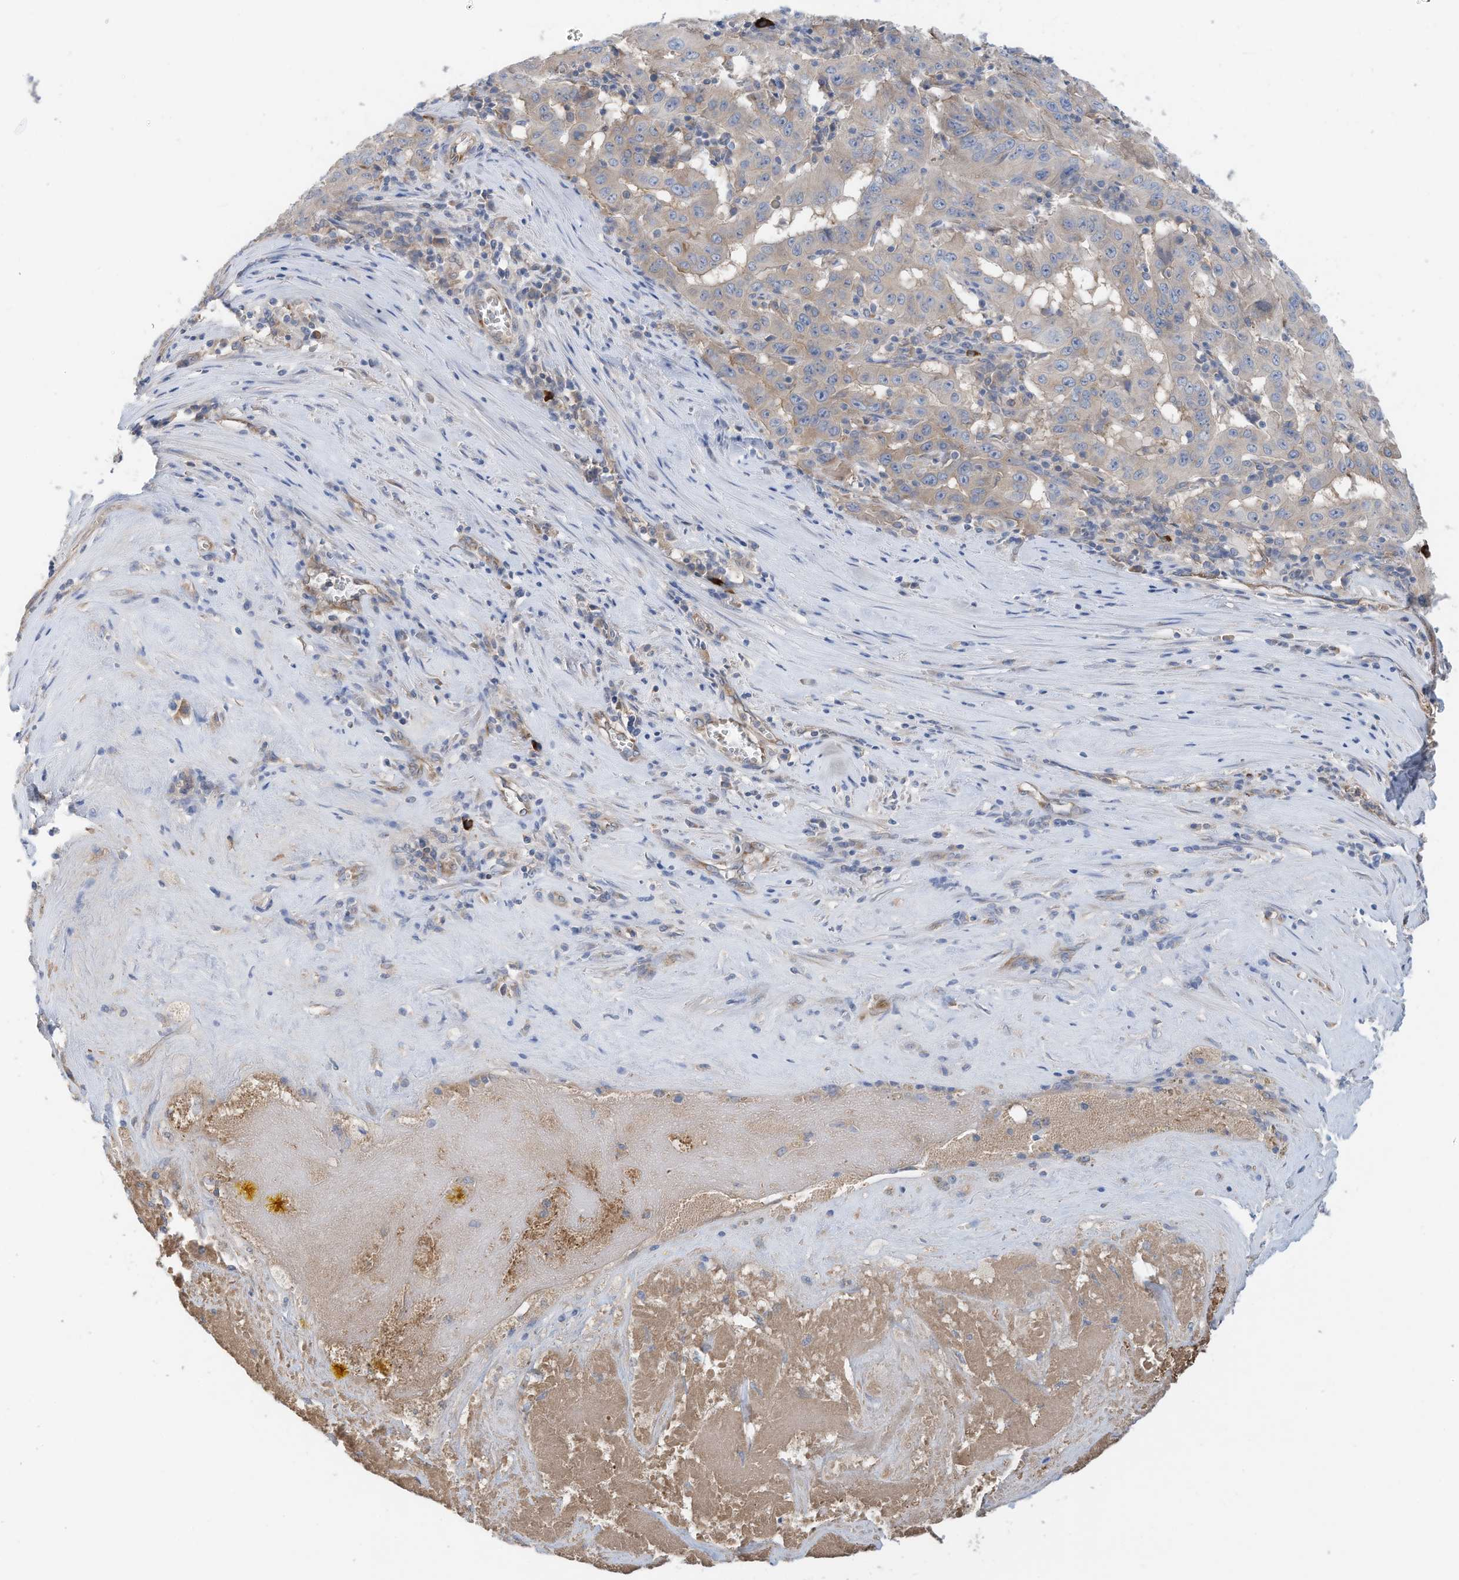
{"staining": {"intensity": "weak", "quantity": "<25%", "location": "cytoplasmic/membranous"}, "tissue": "pancreatic cancer", "cell_type": "Tumor cells", "image_type": "cancer", "snomed": [{"axis": "morphology", "description": "Adenocarcinoma, NOS"}, {"axis": "topography", "description": "Pancreas"}], "caption": "Immunohistochemistry image of neoplastic tissue: human pancreatic adenocarcinoma stained with DAB displays no significant protein positivity in tumor cells. The staining is performed using DAB brown chromogen with nuclei counter-stained in using hematoxylin.", "gene": "SLC5A11", "patient": {"sex": "male", "age": 63}}